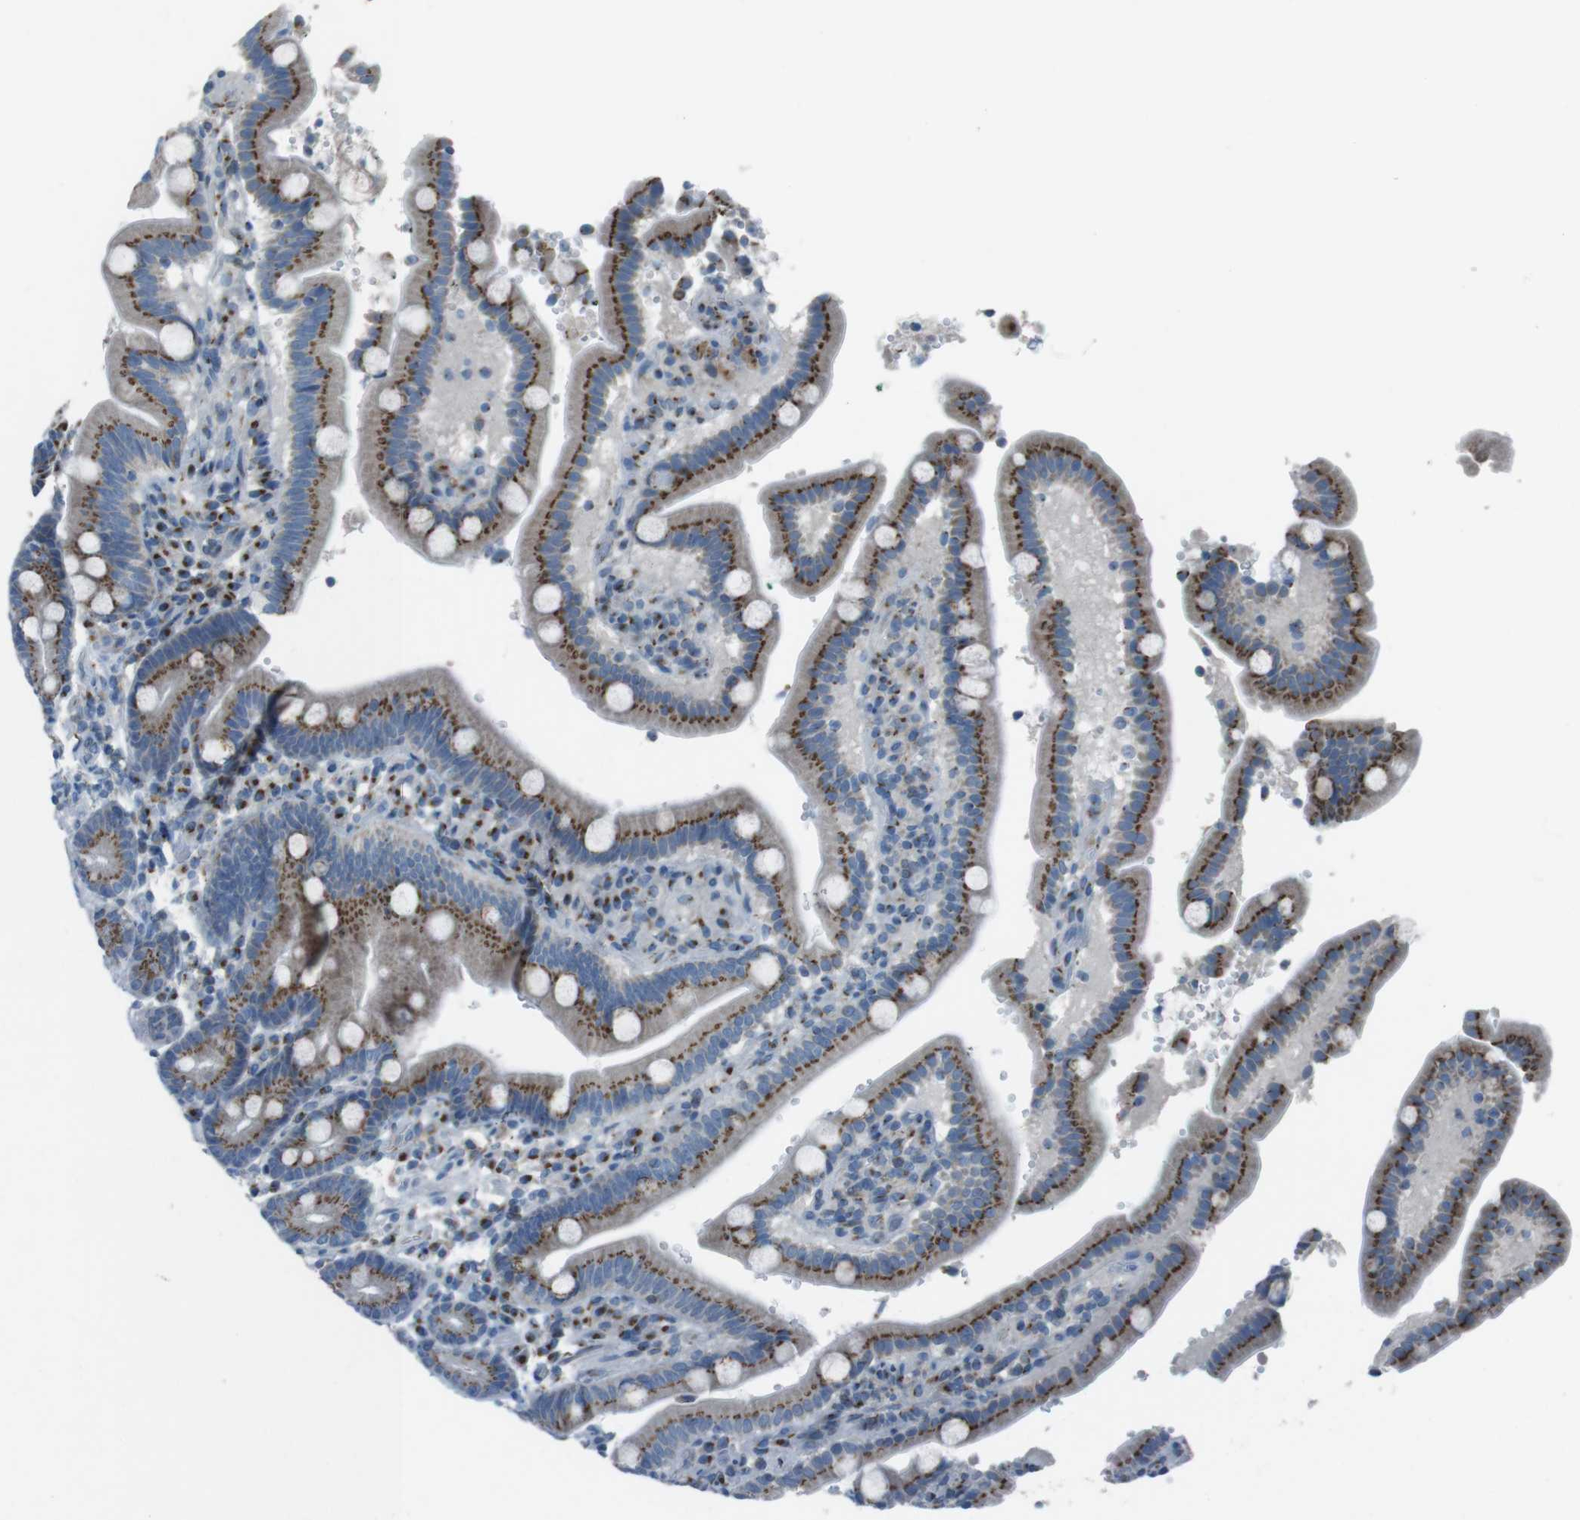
{"staining": {"intensity": "moderate", "quantity": ">75%", "location": "cytoplasmic/membranous"}, "tissue": "duodenum", "cell_type": "Glandular cells", "image_type": "normal", "snomed": [{"axis": "morphology", "description": "Normal tissue, NOS"}, {"axis": "topography", "description": "Small intestine, NOS"}], "caption": "IHC (DAB (3,3'-diaminobenzidine)) staining of unremarkable duodenum demonstrates moderate cytoplasmic/membranous protein positivity in about >75% of glandular cells. (DAB IHC with brightfield microscopy, high magnification).", "gene": "TXNDC15", "patient": {"sex": "female", "age": 71}}